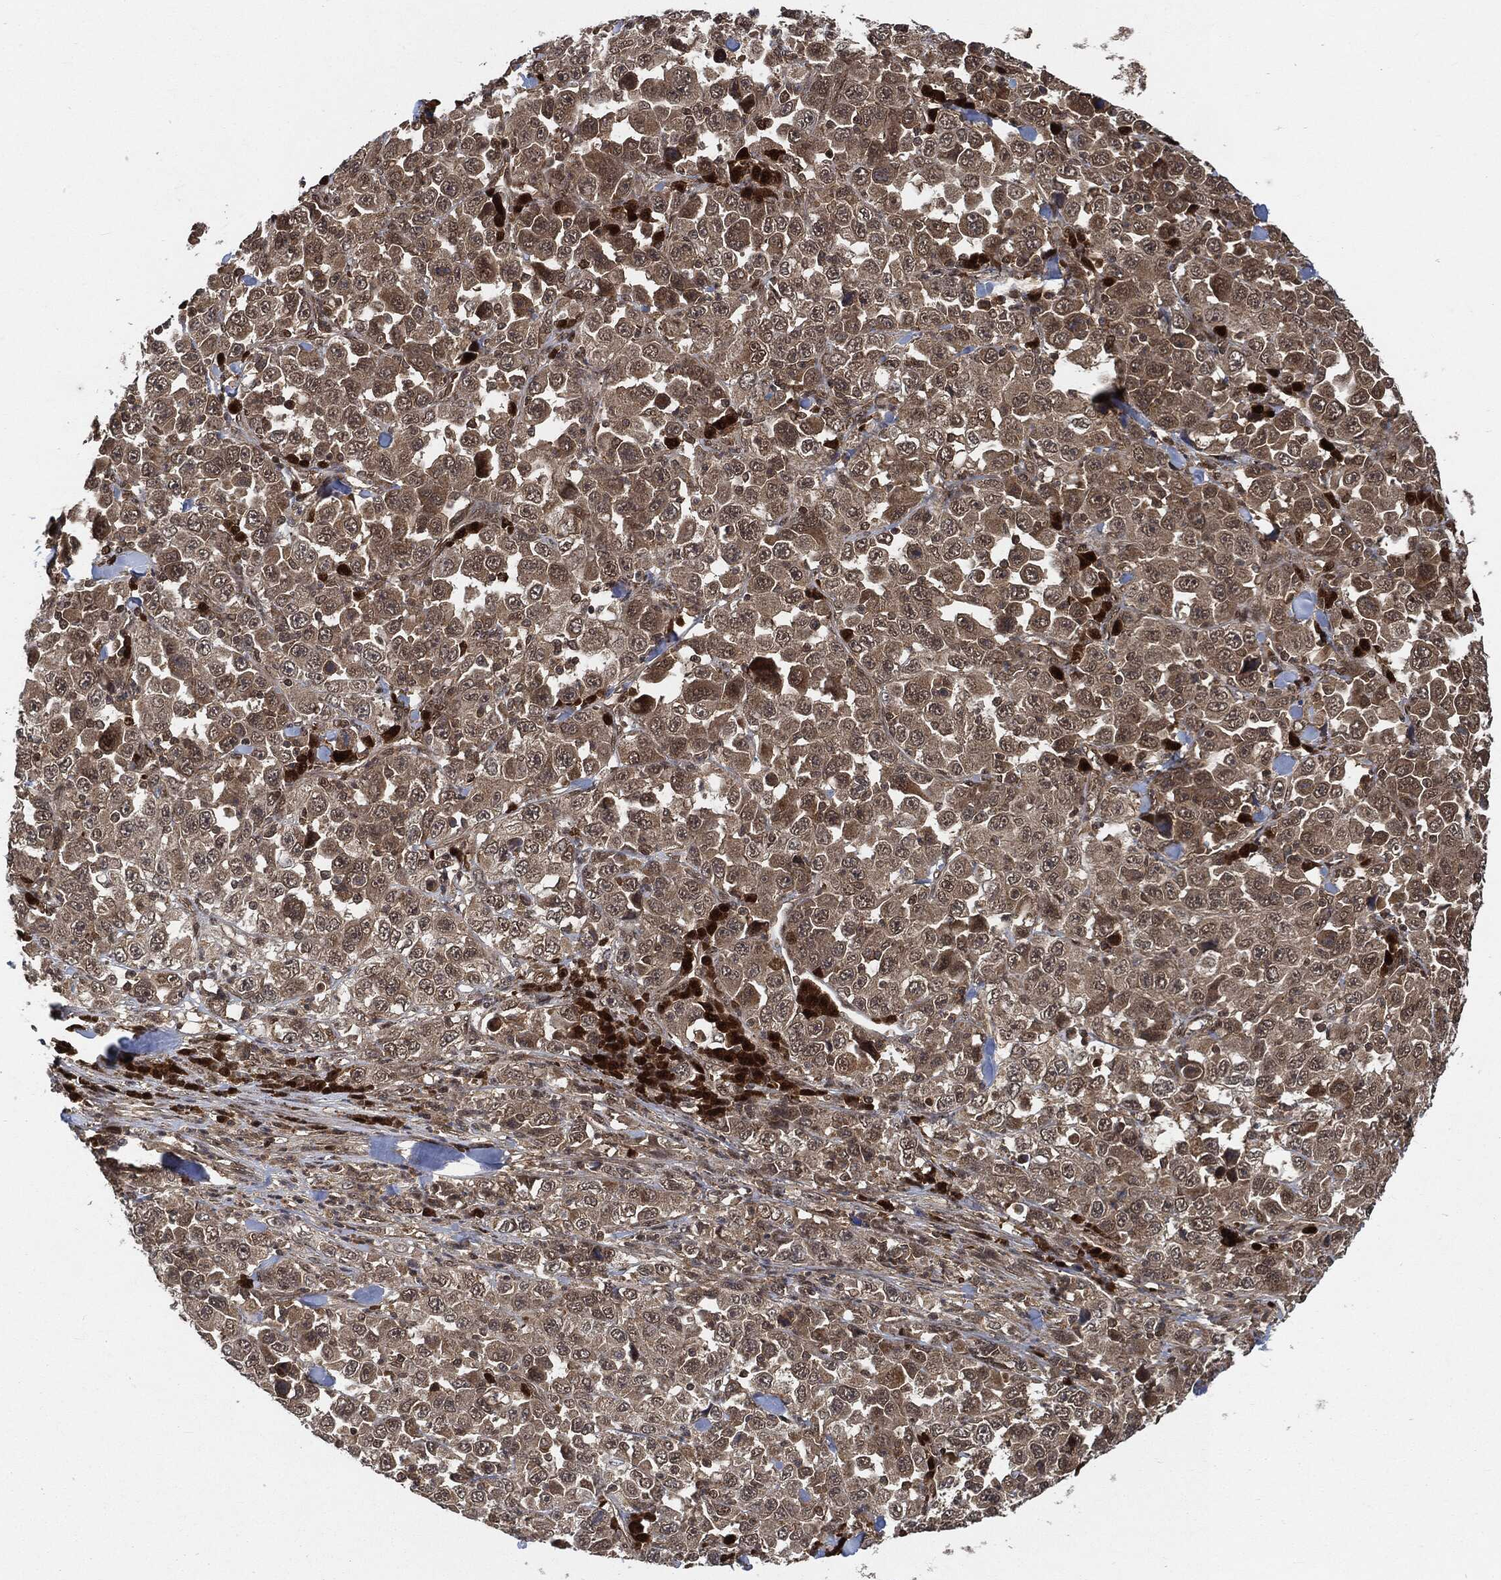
{"staining": {"intensity": "weak", "quantity": "25%-75%", "location": "cytoplasmic/membranous"}, "tissue": "stomach cancer", "cell_type": "Tumor cells", "image_type": "cancer", "snomed": [{"axis": "morphology", "description": "Normal tissue, NOS"}, {"axis": "morphology", "description": "Adenocarcinoma, NOS"}, {"axis": "topography", "description": "Stomach, upper"}, {"axis": "topography", "description": "Stomach"}], "caption": "Protein expression analysis of adenocarcinoma (stomach) displays weak cytoplasmic/membranous expression in approximately 25%-75% of tumor cells.", "gene": "CUTA", "patient": {"sex": "male", "age": 59}}